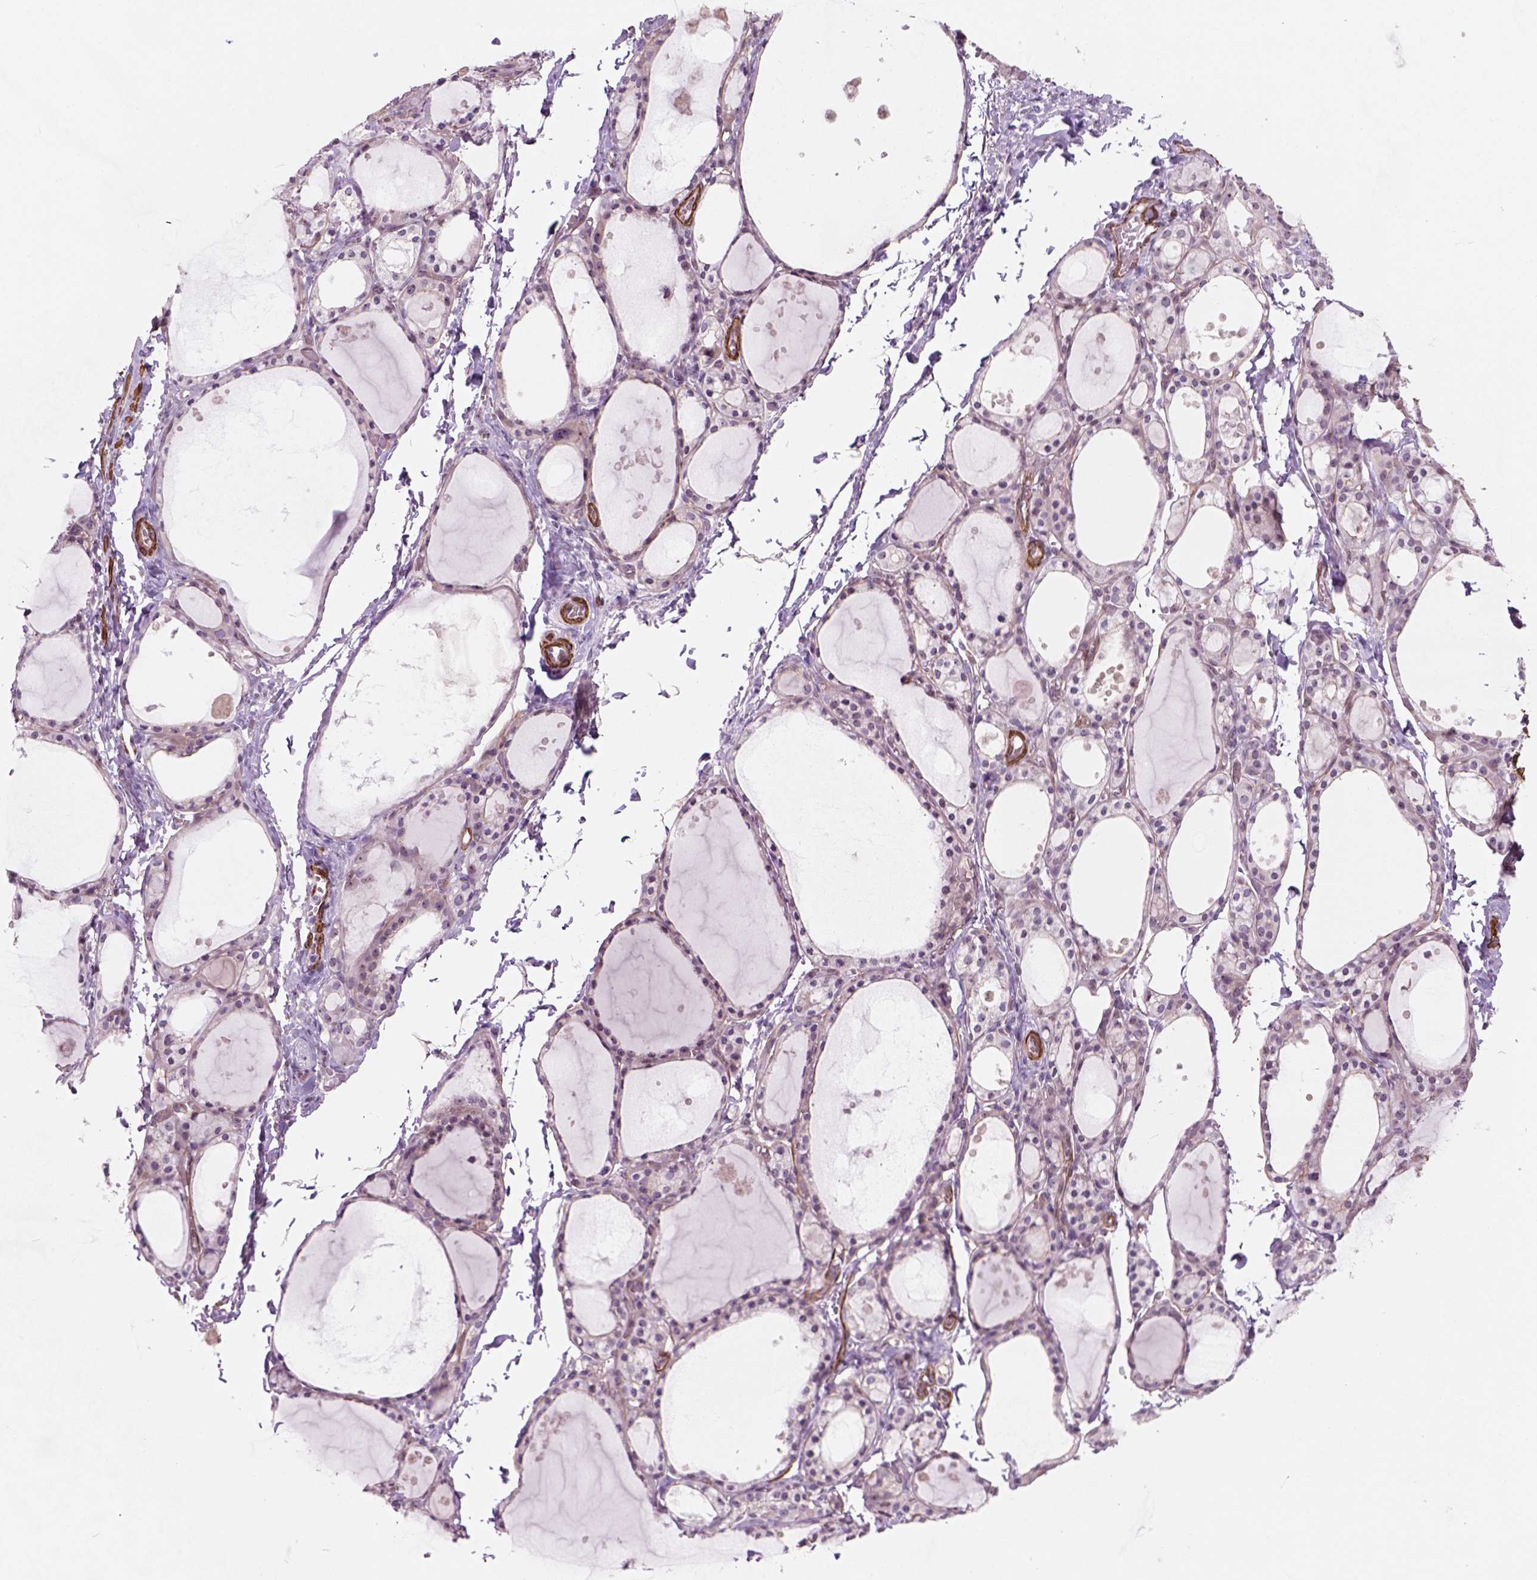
{"staining": {"intensity": "moderate", "quantity": "<25%", "location": "nuclear"}, "tissue": "thyroid gland", "cell_type": "Glandular cells", "image_type": "normal", "snomed": [{"axis": "morphology", "description": "Normal tissue, NOS"}, {"axis": "topography", "description": "Thyroid gland"}], "caption": "IHC staining of benign thyroid gland, which demonstrates low levels of moderate nuclear expression in approximately <25% of glandular cells indicating moderate nuclear protein positivity. The staining was performed using DAB (3,3'-diaminobenzidine) (brown) for protein detection and nuclei were counterstained in hematoxylin (blue).", "gene": "RRS1", "patient": {"sex": "male", "age": 68}}